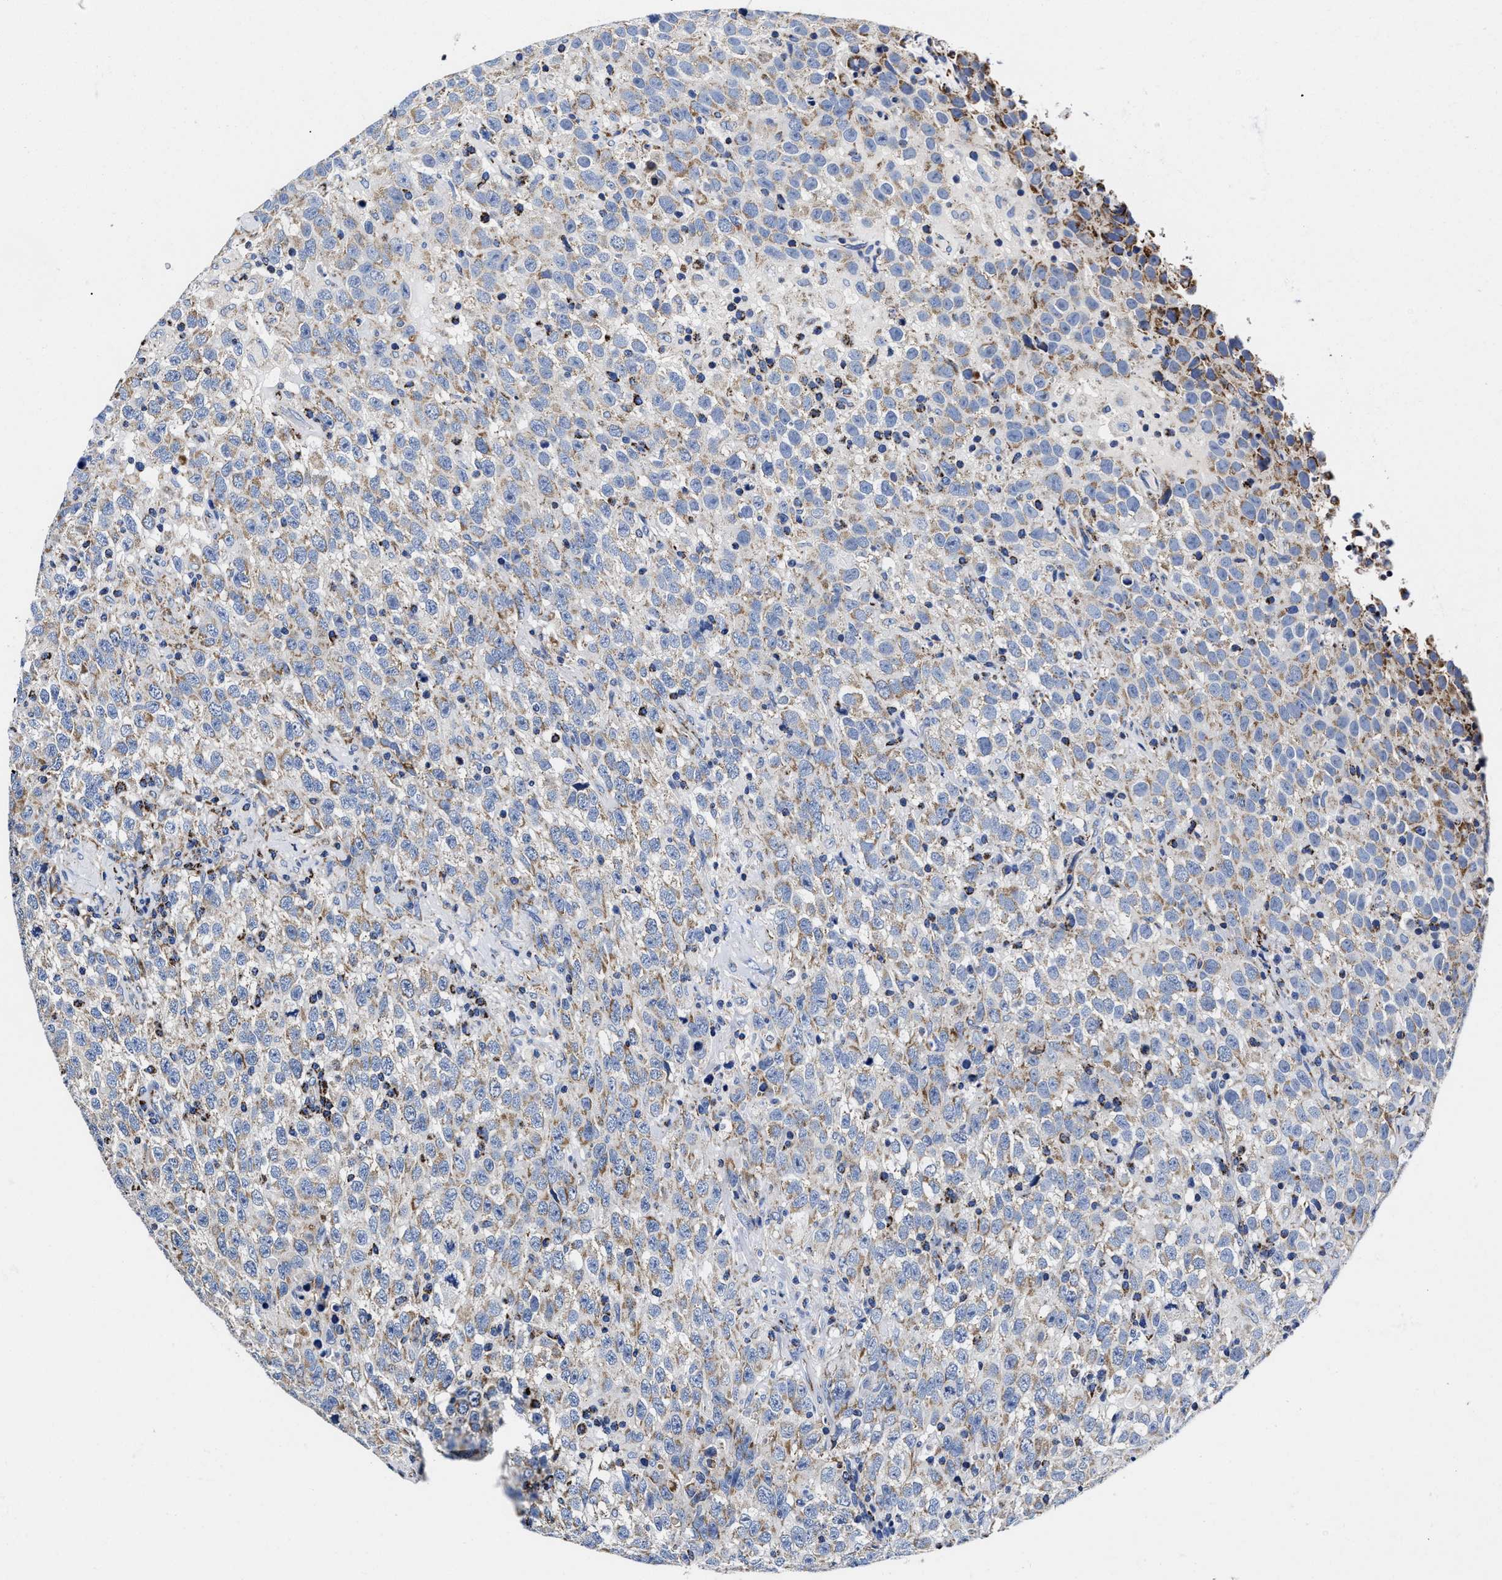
{"staining": {"intensity": "weak", "quantity": "<25%", "location": "cytoplasmic/membranous"}, "tissue": "testis cancer", "cell_type": "Tumor cells", "image_type": "cancer", "snomed": [{"axis": "morphology", "description": "Seminoma, NOS"}, {"axis": "topography", "description": "Testis"}], "caption": "Seminoma (testis) was stained to show a protein in brown. There is no significant positivity in tumor cells.", "gene": "HINT2", "patient": {"sex": "male", "age": 41}}